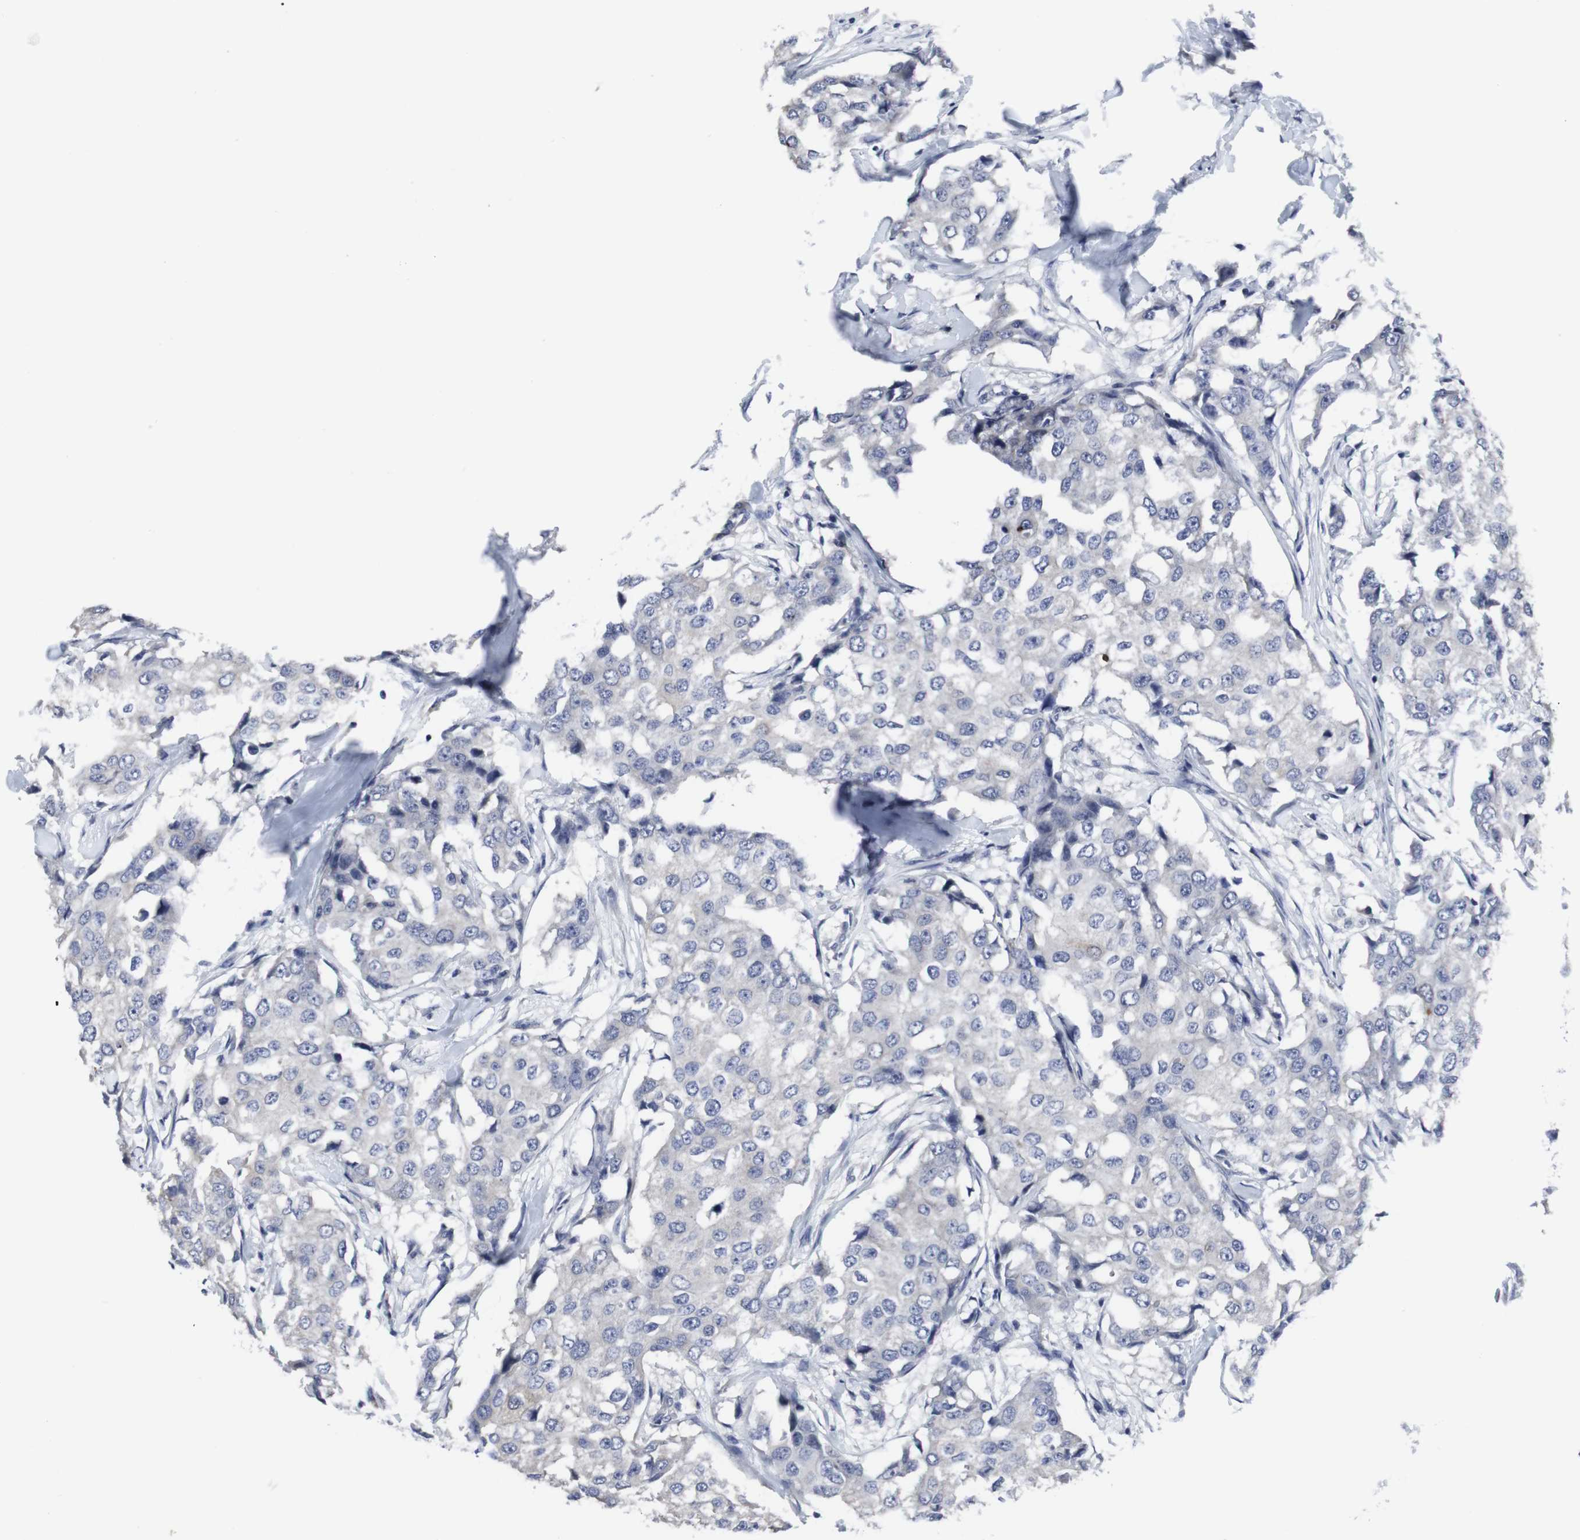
{"staining": {"intensity": "negative", "quantity": "none", "location": "none"}, "tissue": "breast cancer", "cell_type": "Tumor cells", "image_type": "cancer", "snomed": [{"axis": "morphology", "description": "Duct carcinoma"}, {"axis": "topography", "description": "Breast"}], "caption": "DAB (3,3'-diaminobenzidine) immunohistochemical staining of human breast cancer (invasive ductal carcinoma) shows no significant staining in tumor cells.", "gene": "SNCG", "patient": {"sex": "female", "age": 27}}